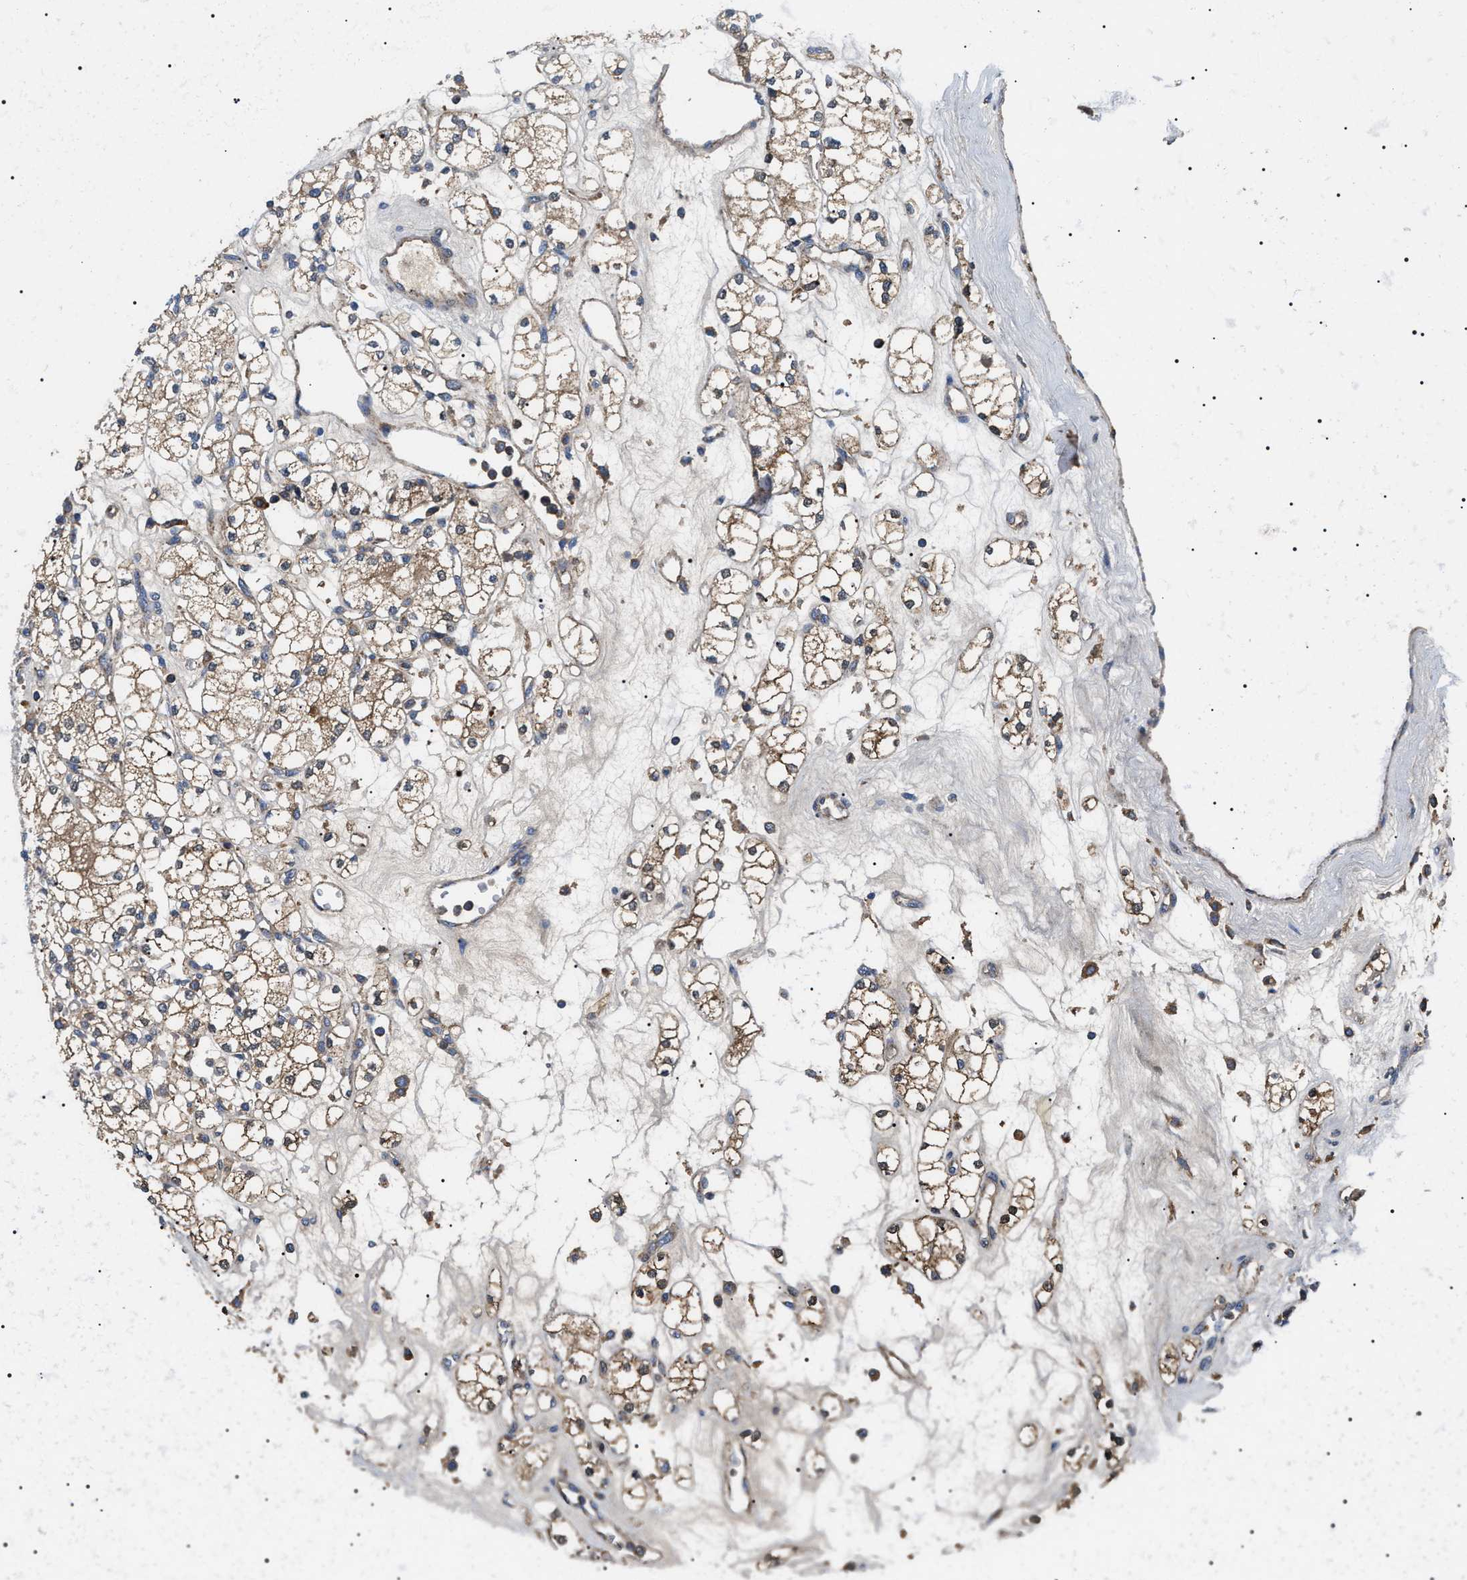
{"staining": {"intensity": "moderate", "quantity": ">75%", "location": "cytoplasmic/membranous"}, "tissue": "renal cancer", "cell_type": "Tumor cells", "image_type": "cancer", "snomed": [{"axis": "morphology", "description": "Adenocarcinoma, NOS"}, {"axis": "topography", "description": "Kidney"}], "caption": "Moderate cytoplasmic/membranous positivity for a protein is appreciated in about >75% of tumor cells of renal adenocarcinoma using immunohistochemistry (IHC).", "gene": "OXSM", "patient": {"sex": "male", "age": 77}}